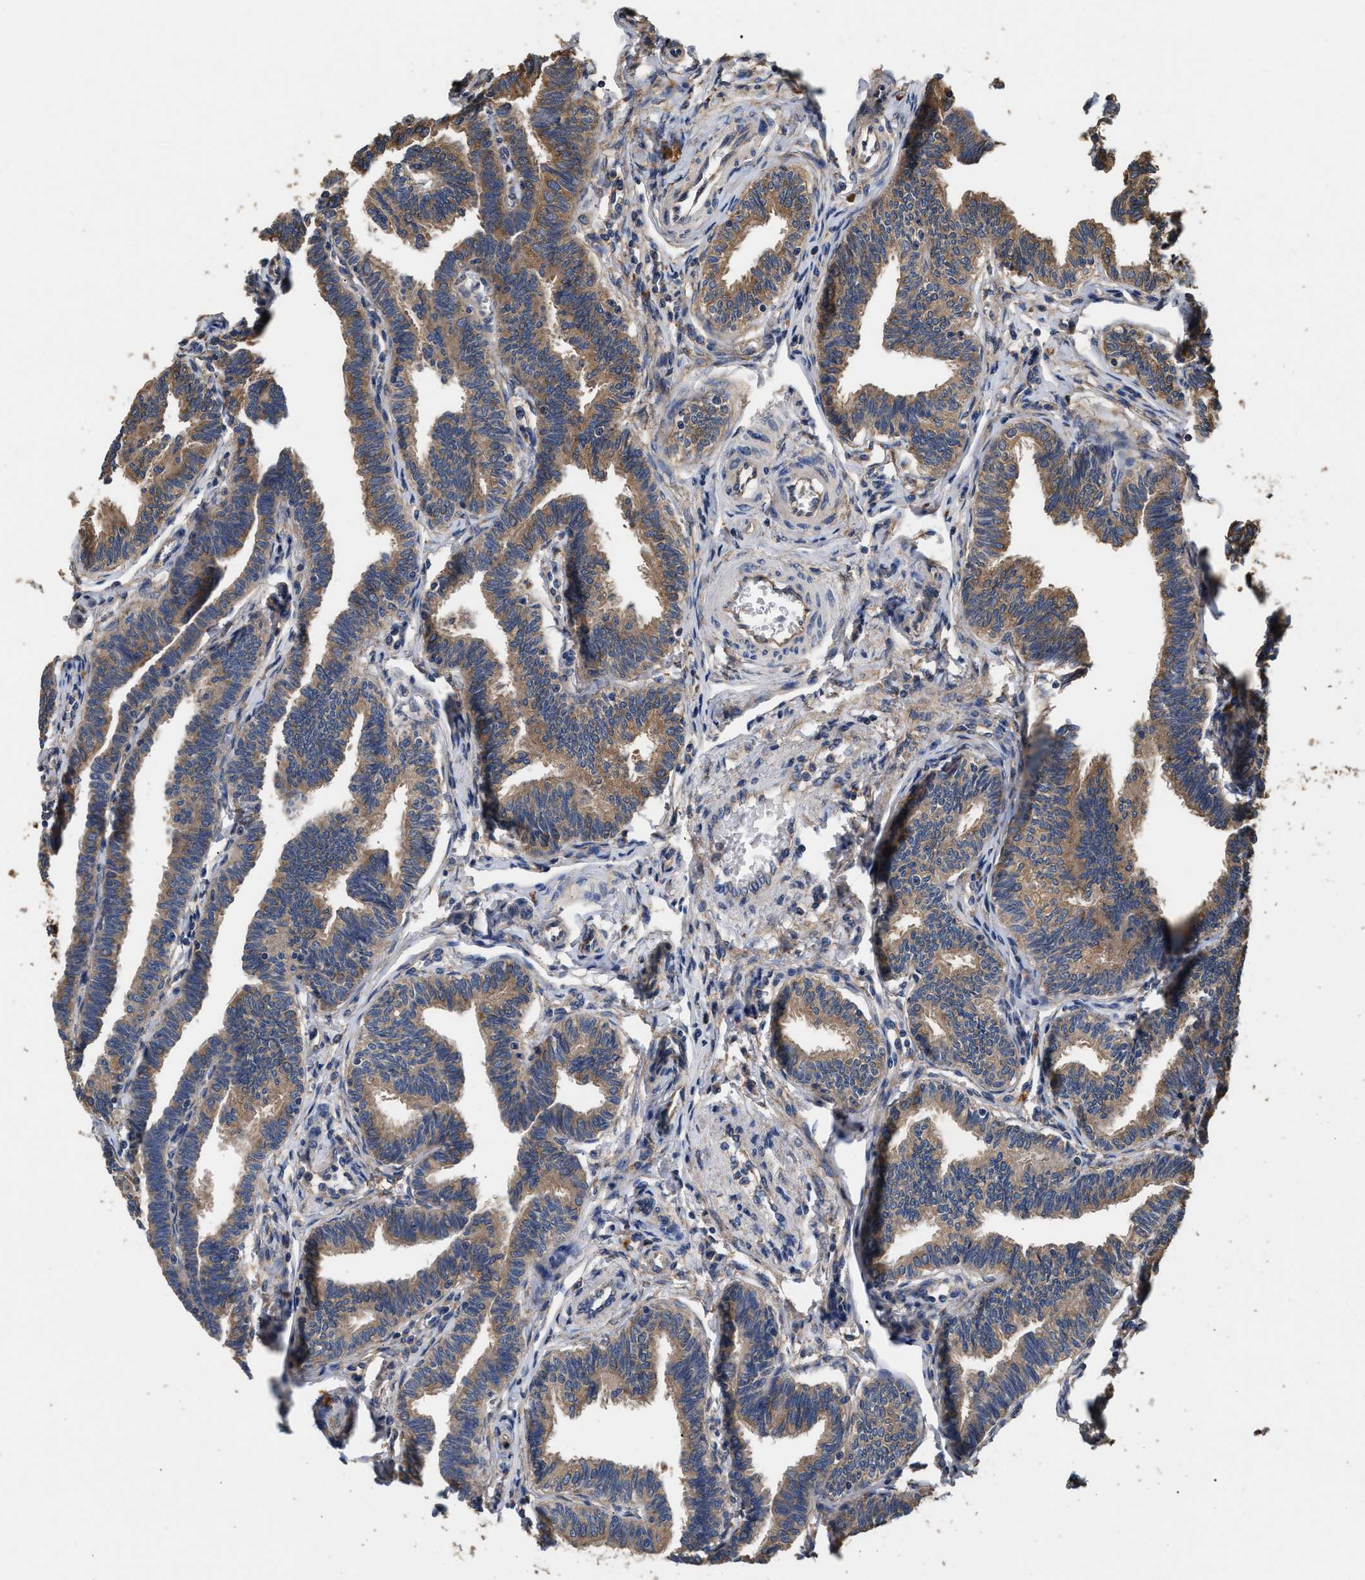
{"staining": {"intensity": "moderate", "quantity": ">75%", "location": "cytoplasmic/membranous"}, "tissue": "fallopian tube", "cell_type": "Glandular cells", "image_type": "normal", "snomed": [{"axis": "morphology", "description": "Normal tissue, NOS"}, {"axis": "topography", "description": "Fallopian tube"}, {"axis": "topography", "description": "Ovary"}], "caption": "Fallopian tube was stained to show a protein in brown. There is medium levels of moderate cytoplasmic/membranous positivity in about >75% of glandular cells. The staining was performed using DAB, with brown indicating positive protein expression. Nuclei are stained blue with hematoxylin.", "gene": "KLB", "patient": {"sex": "female", "age": 23}}